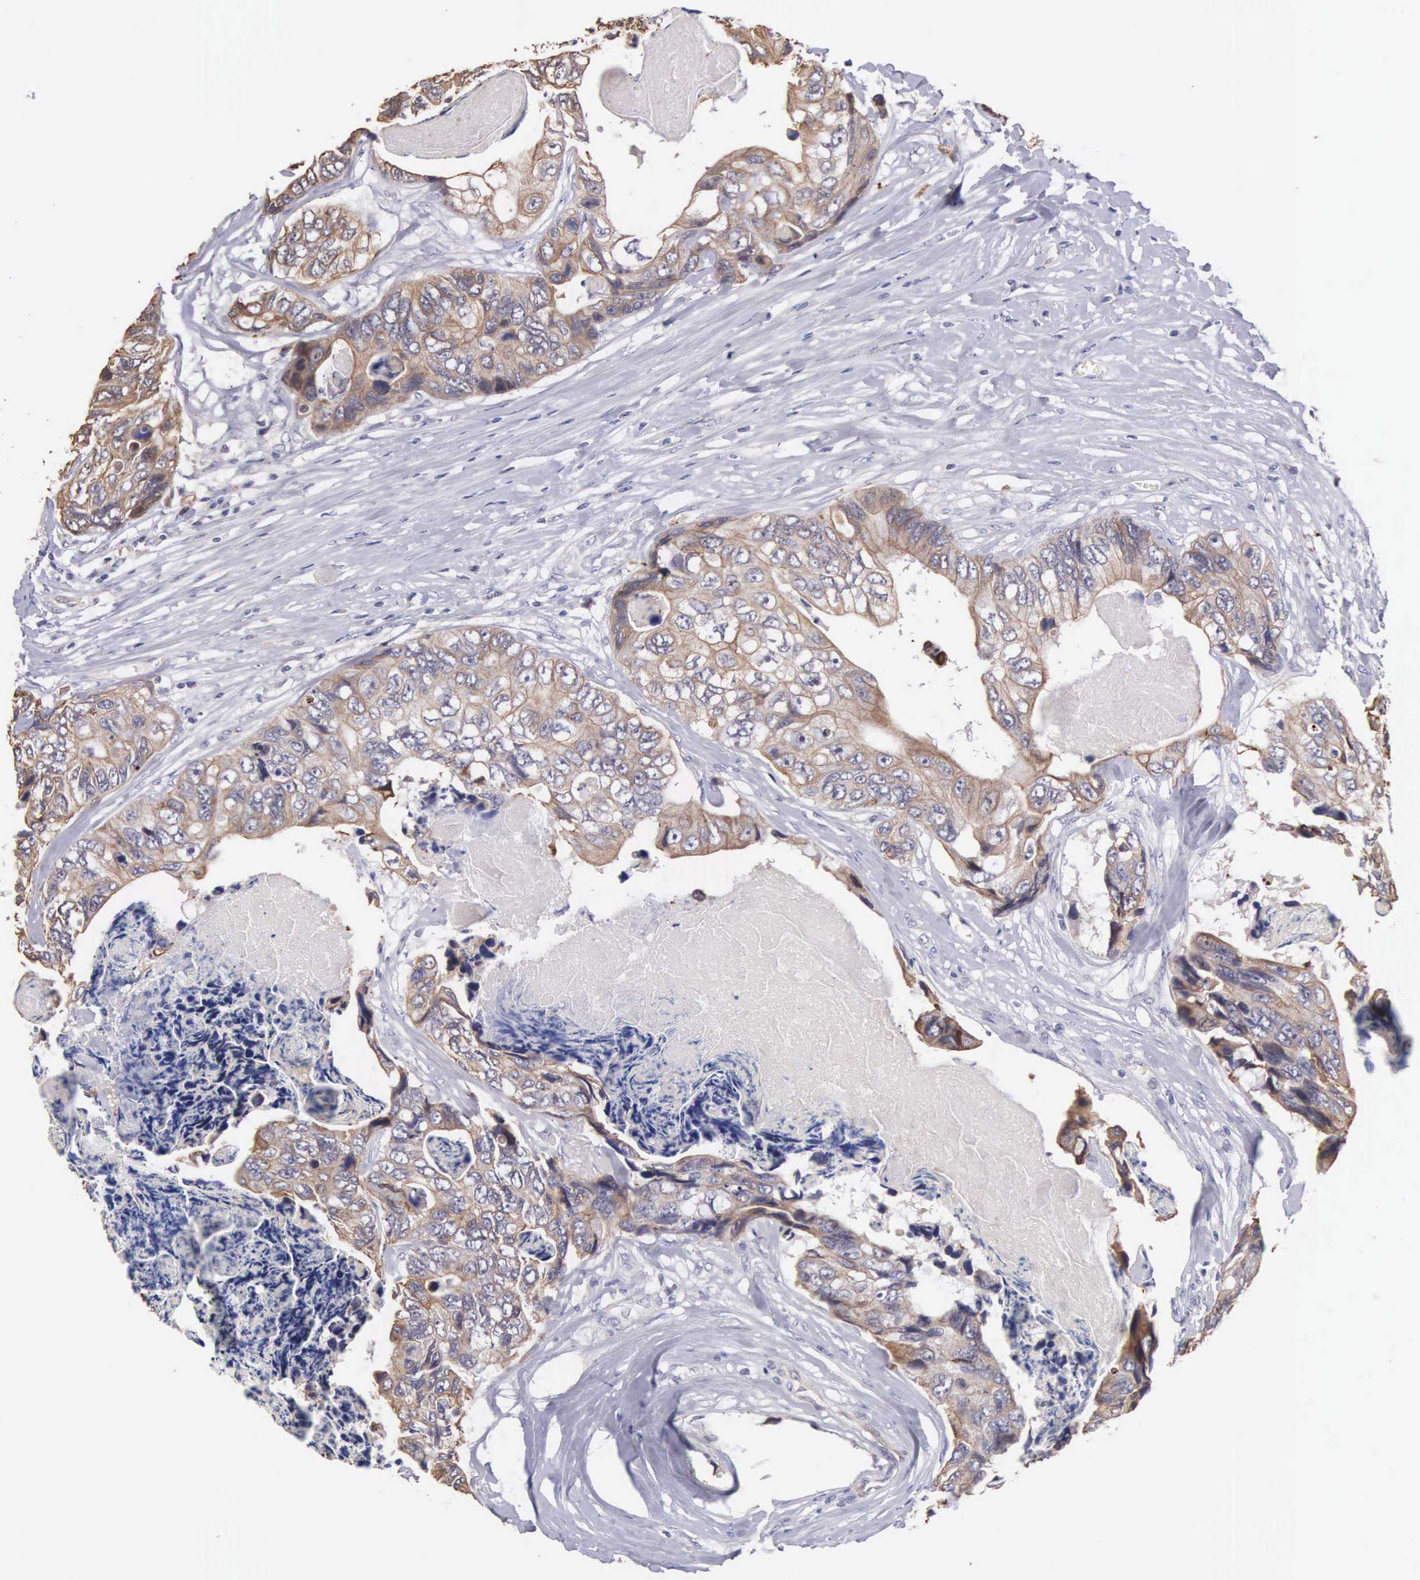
{"staining": {"intensity": "weak", "quantity": "25%-75%", "location": "cytoplasmic/membranous"}, "tissue": "colorectal cancer", "cell_type": "Tumor cells", "image_type": "cancer", "snomed": [{"axis": "morphology", "description": "Adenocarcinoma, NOS"}, {"axis": "topography", "description": "Colon"}], "caption": "This is an image of immunohistochemistry (IHC) staining of colorectal cancer, which shows weak staining in the cytoplasmic/membranous of tumor cells.", "gene": "PIR", "patient": {"sex": "female", "age": 86}}